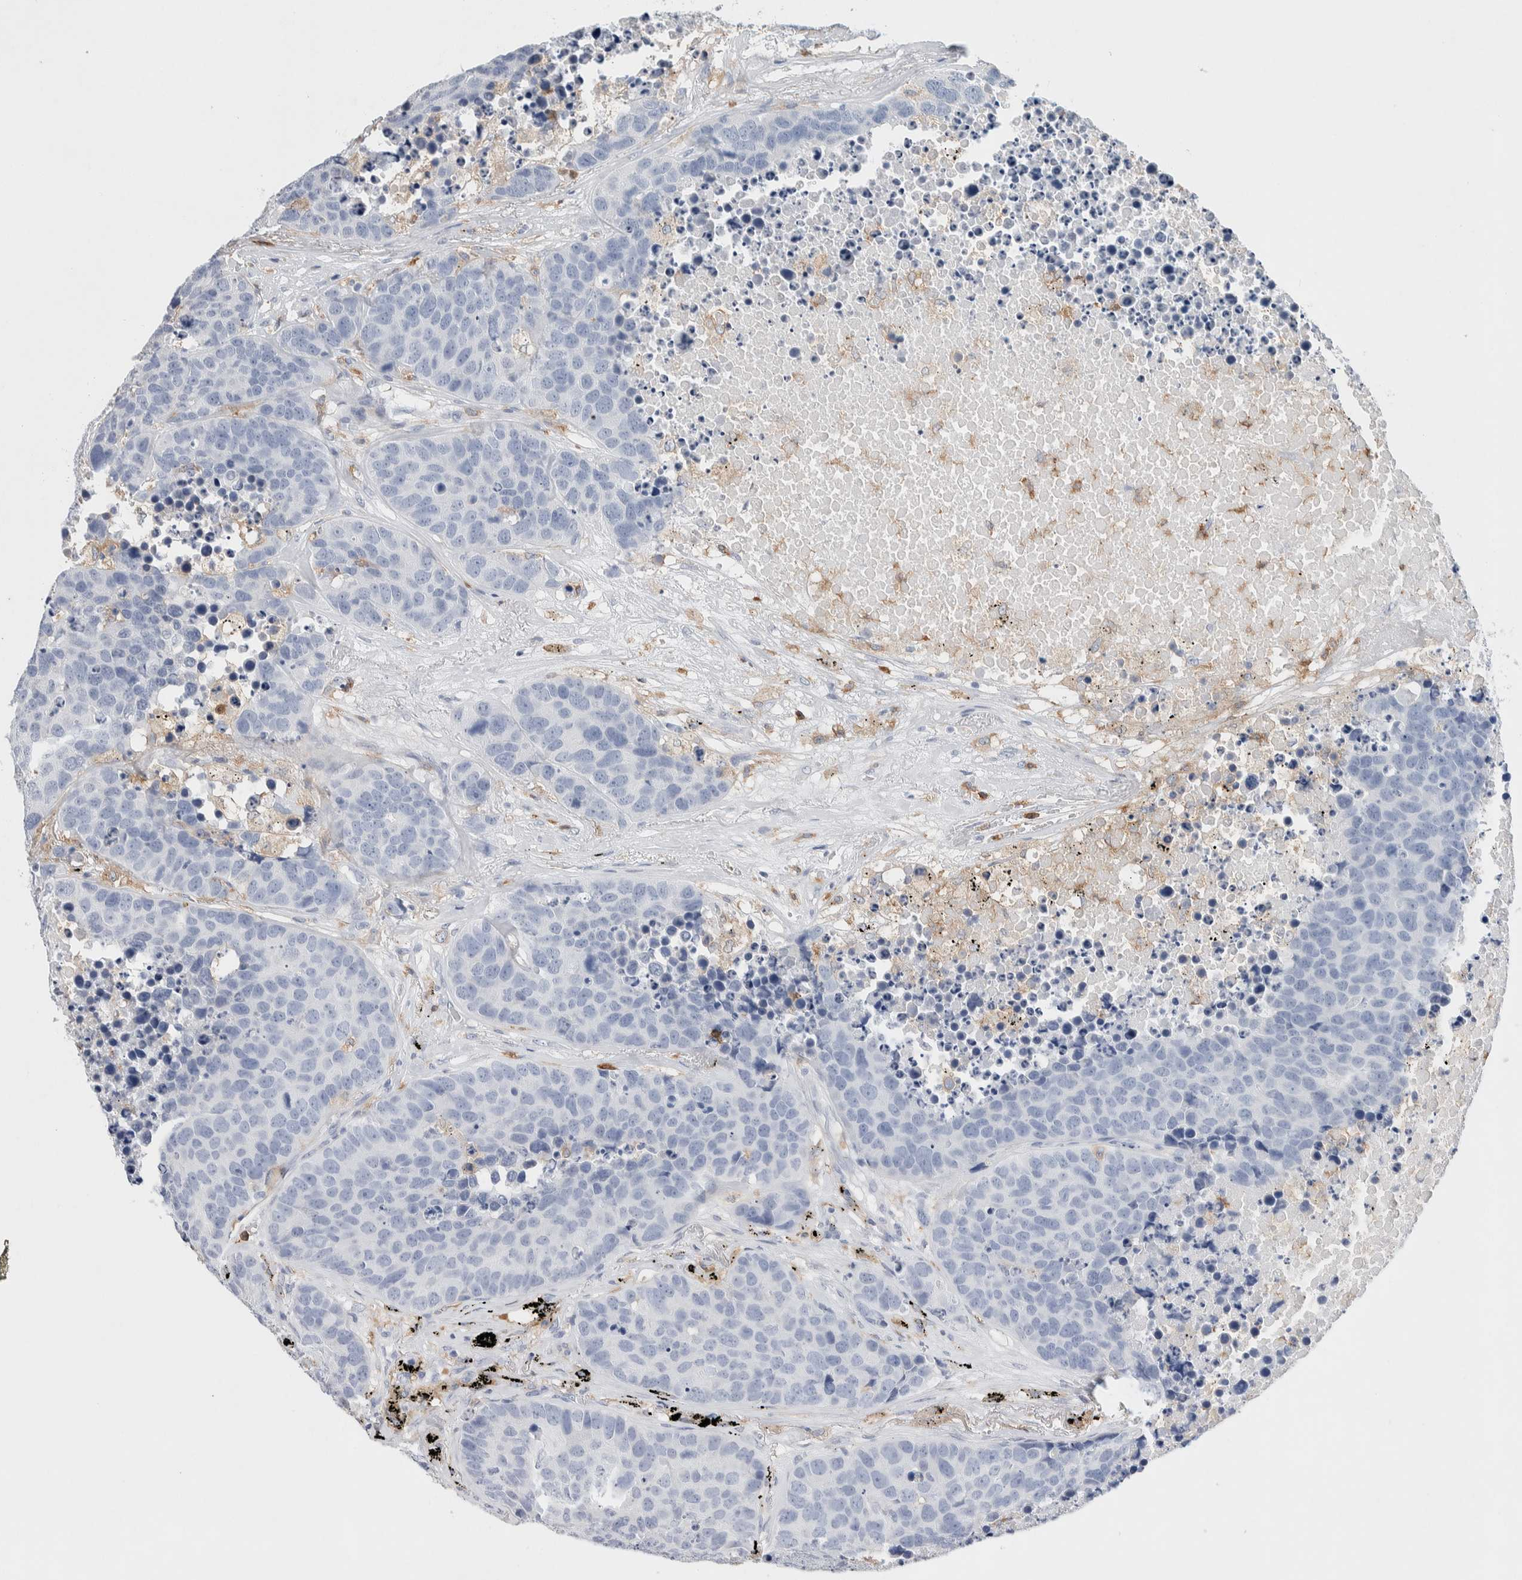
{"staining": {"intensity": "negative", "quantity": "none", "location": "none"}, "tissue": "carcinoid", "cell_type": "Tumor cells", "image_type": "cancer", "snomed": [{"axis": "morphology", "description": "Carcinoid, malignant, NOS"}, {"axis": "topography", "description": "Lung"}], "caption": "This is a image of immunohistochemistry (IHC) staining of malignant carcinoid, which shows no positivity in tumor cells.", "gene": "NCF2", "patient": {"sex": "male", "age": 60}}